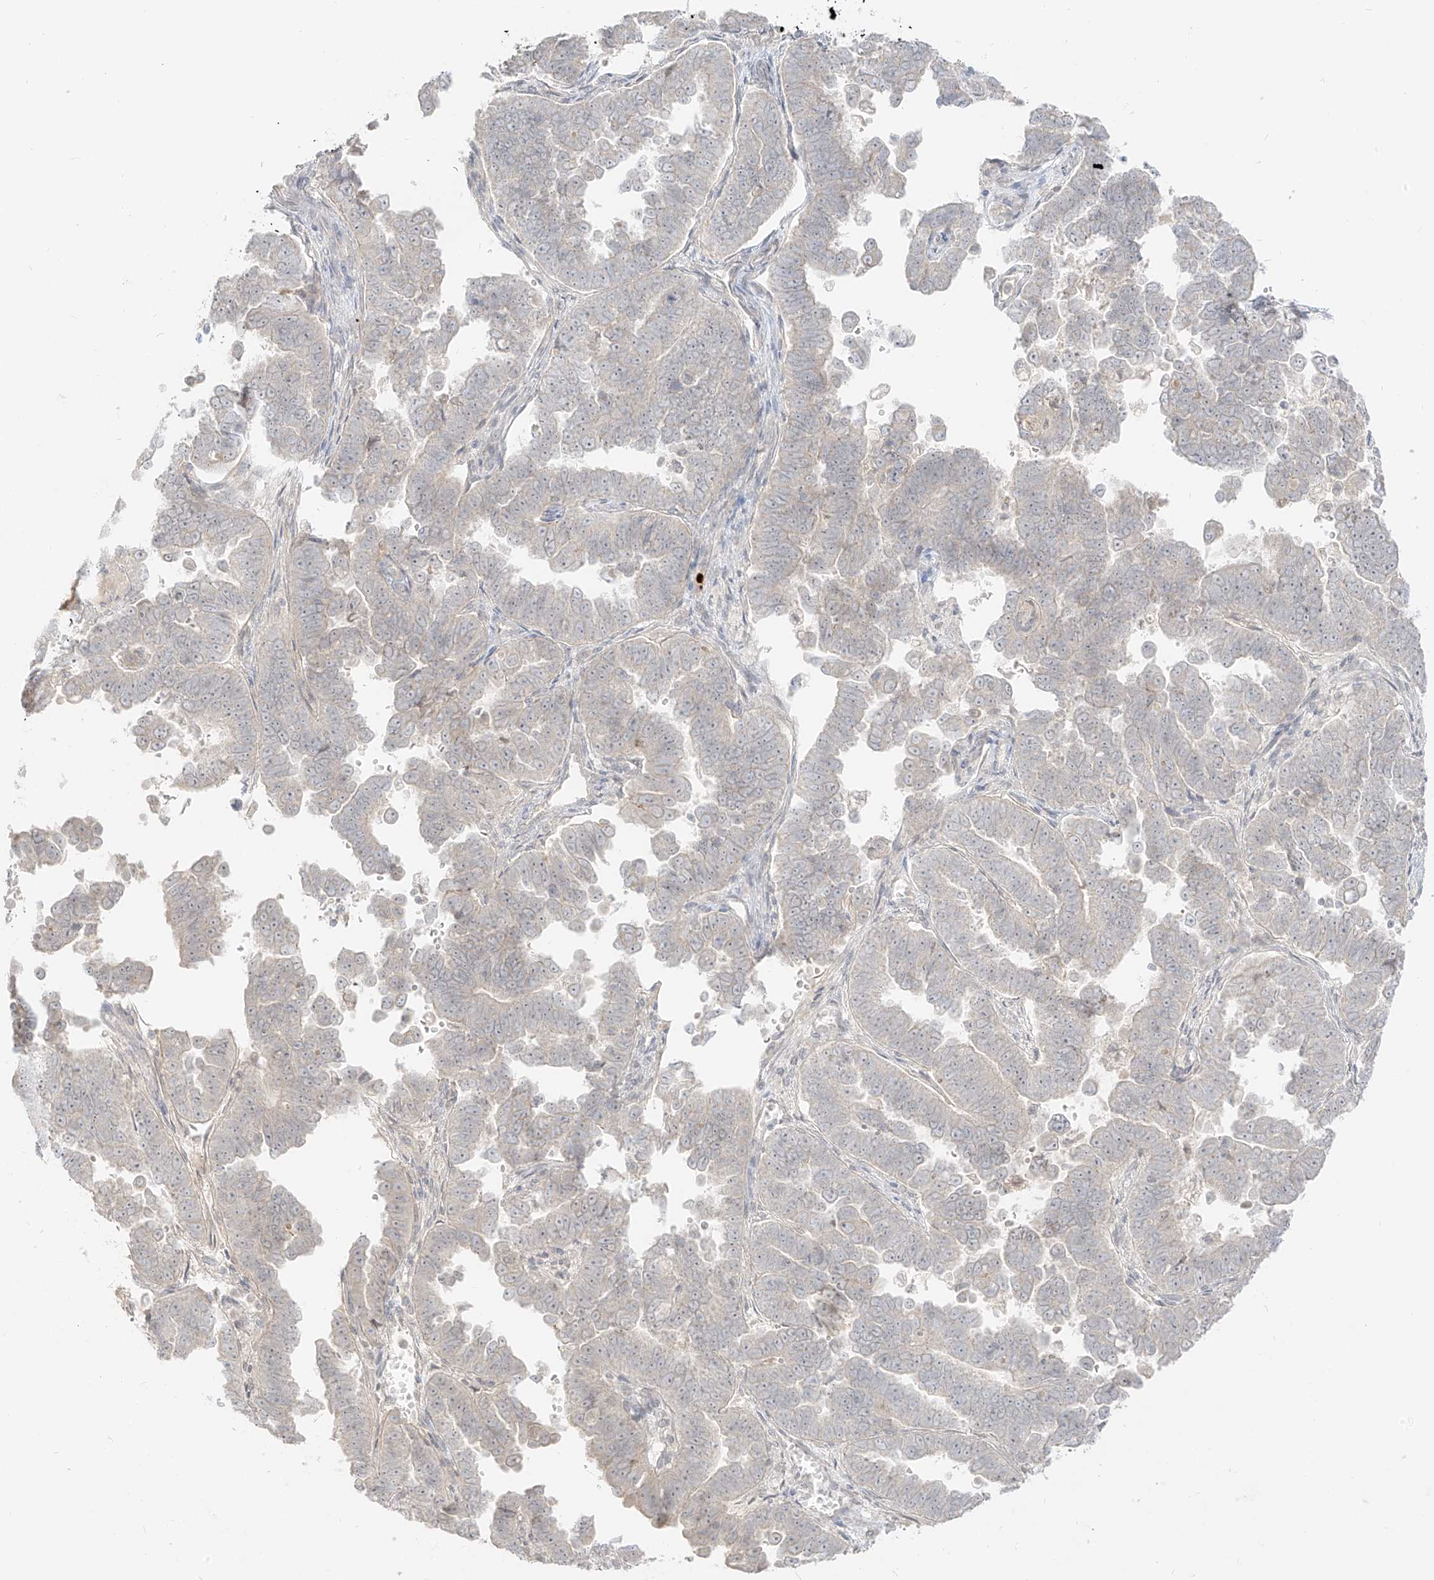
{"staining": {"intensity": "negative", "quantity": "none", "location": "none"}, "tissue": "endometrial cancer", "cell_type": "Tumor cells", "image_type": "cancer", "snomed": [{"axis": "morphology", "description": "Adenocarcinoma, NOS"}, {"axis": "topography", "description": "Endometrium"}], "caption": "Photomicrograph shows no protein expression in tumor cells of endometrial cancer (adenocarcinoma) tissue.", "gene": "LIPT1", "patient": {"sex": "female", "age": 75}}